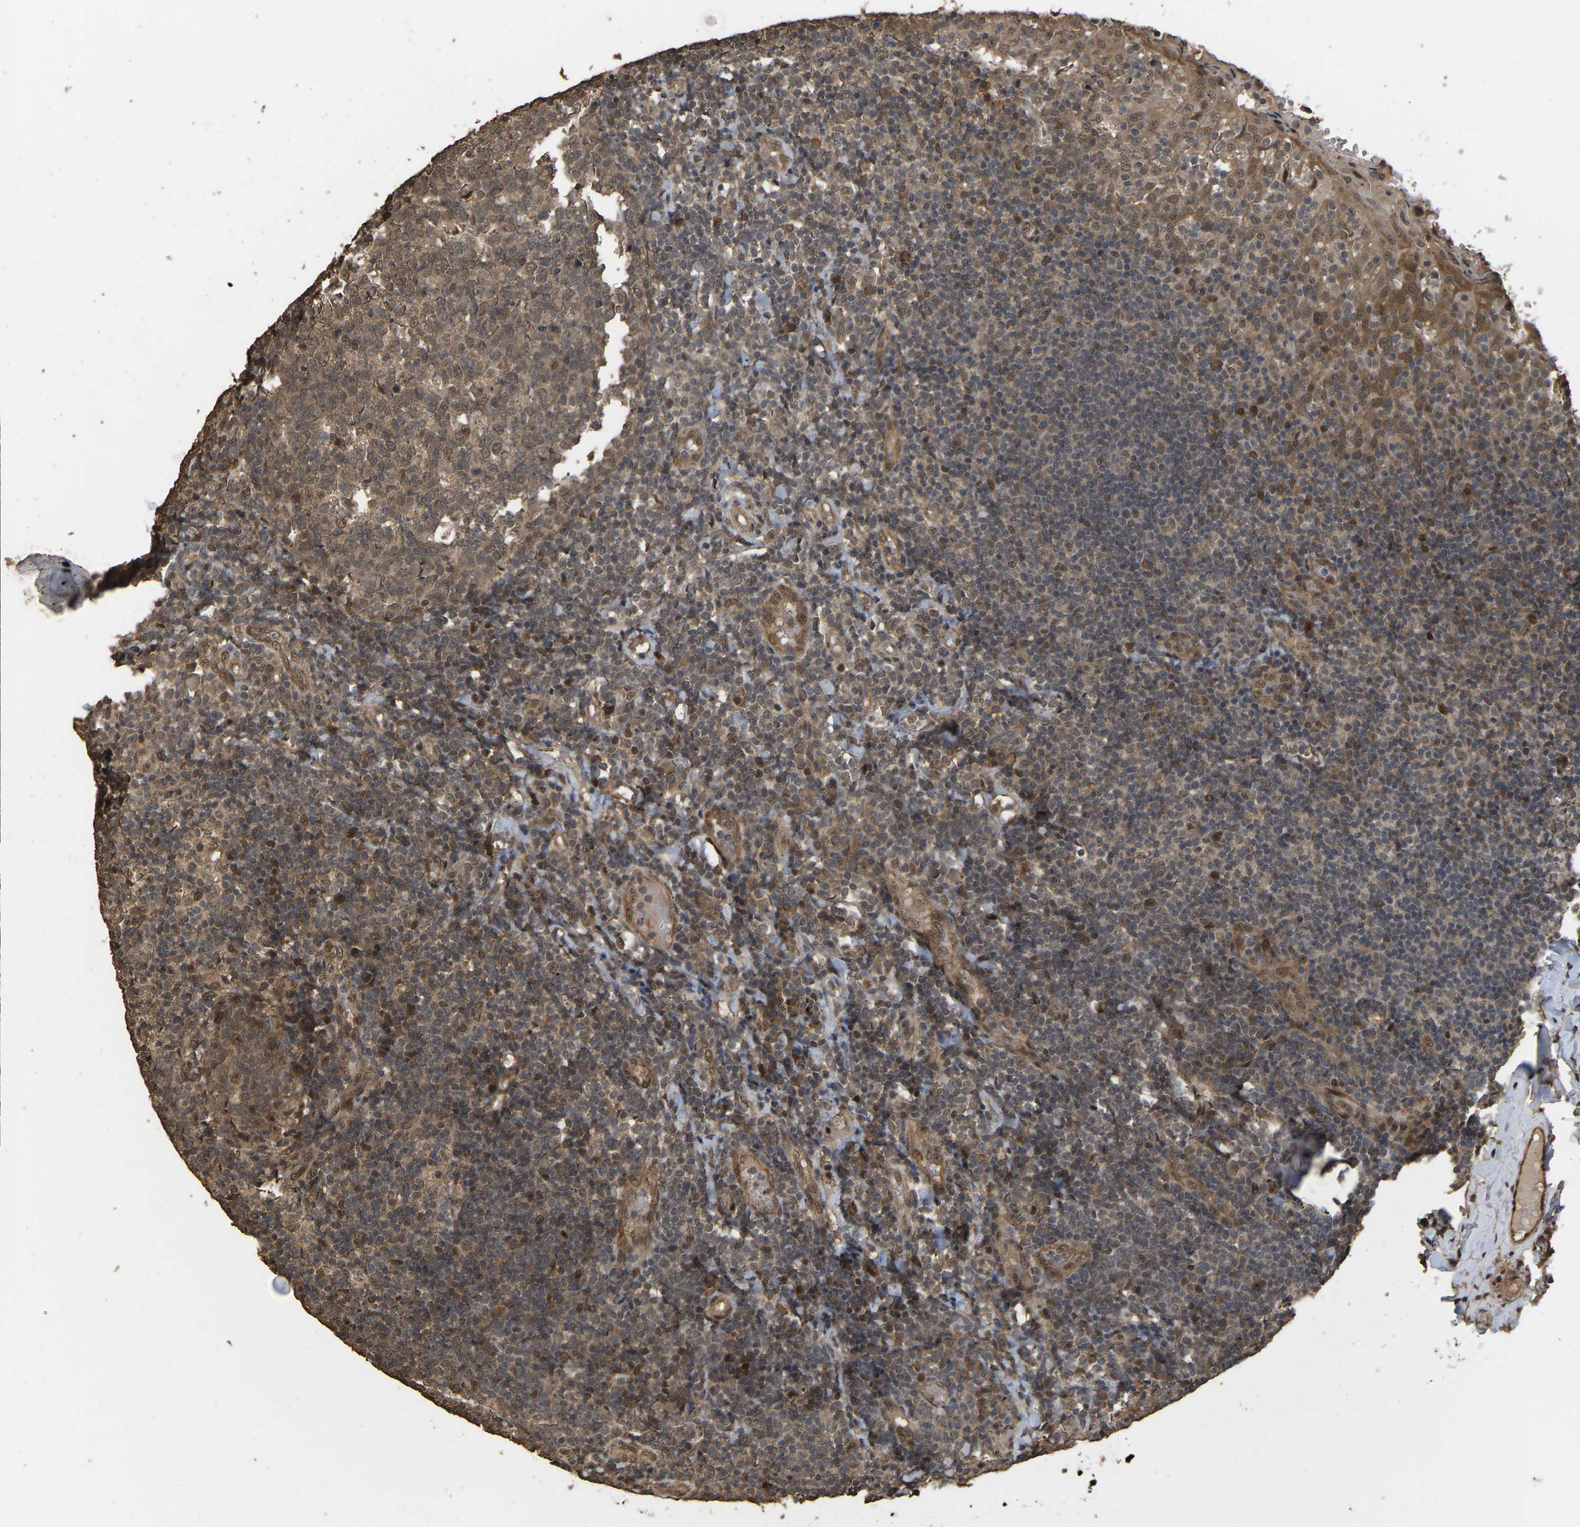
{"staining": {"intensity": "moderate", "quantity": ">75%", "location": "cytoplasmic/membranous"}, "tissue": "tonsil", "cell_type": "Germinal center cells", "image_type": "normal", "snomed": [{"axis": "morphology", "description": "Normal tissue, NOS"}, {"axis": "topography", "description": "Tonsil"}], "caption": "Protein expression by immunohistochemistry (IHC) demonstrates moderate cytoplasmic/membranous positivity in about >75% of germinal center cells in benign tonsil. The staining is performed using DAB brown chromogen to label protein expression. The nuclei are counter-stained blue using hematoxylin.", "gene": "ARHGAP23", "patient": {"sex": "female", "age": 19}}